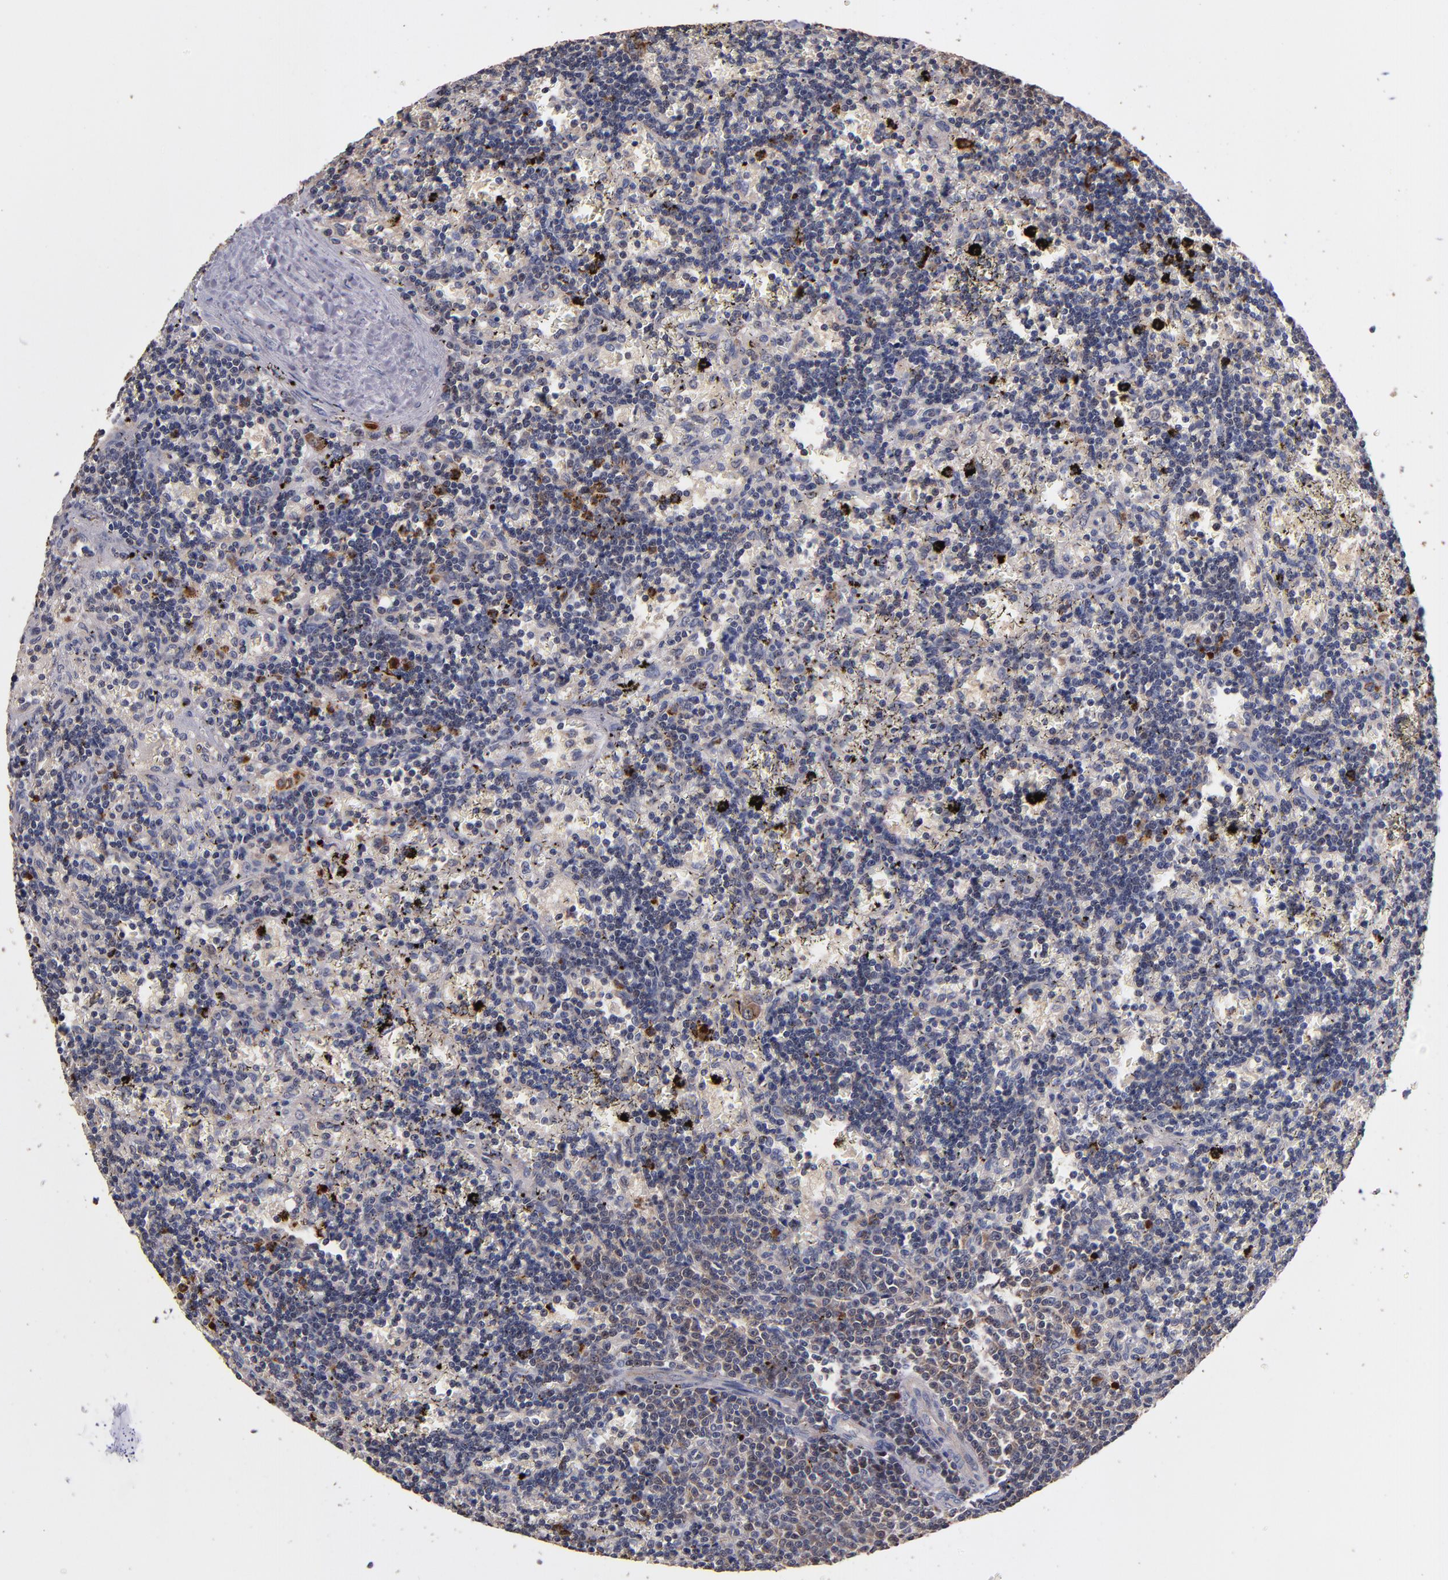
{"staining": {"intensity": "negative", "quantity": "none", "location": "none"}, "tissue": "lymphoma", "cell_type": "Tumor cells", "image_type": "cancer", "snomed": [{"axis": "morphology", "description": "Malignant lymphoma, non-Hodgkin's type, Low grade"}, {"axis": "topography", "description": "Spleen"}], "caption": "This histopathology image is of low-grade malignant lymphoma, non-Hodgkin's type stained with immunohistochemistry to label a protein in brown with the nuclei are counter-stained blue. There is no expression in tumor cells.", "gene": "TTLL12", "patient": {"sex": "male", "age": 60}}